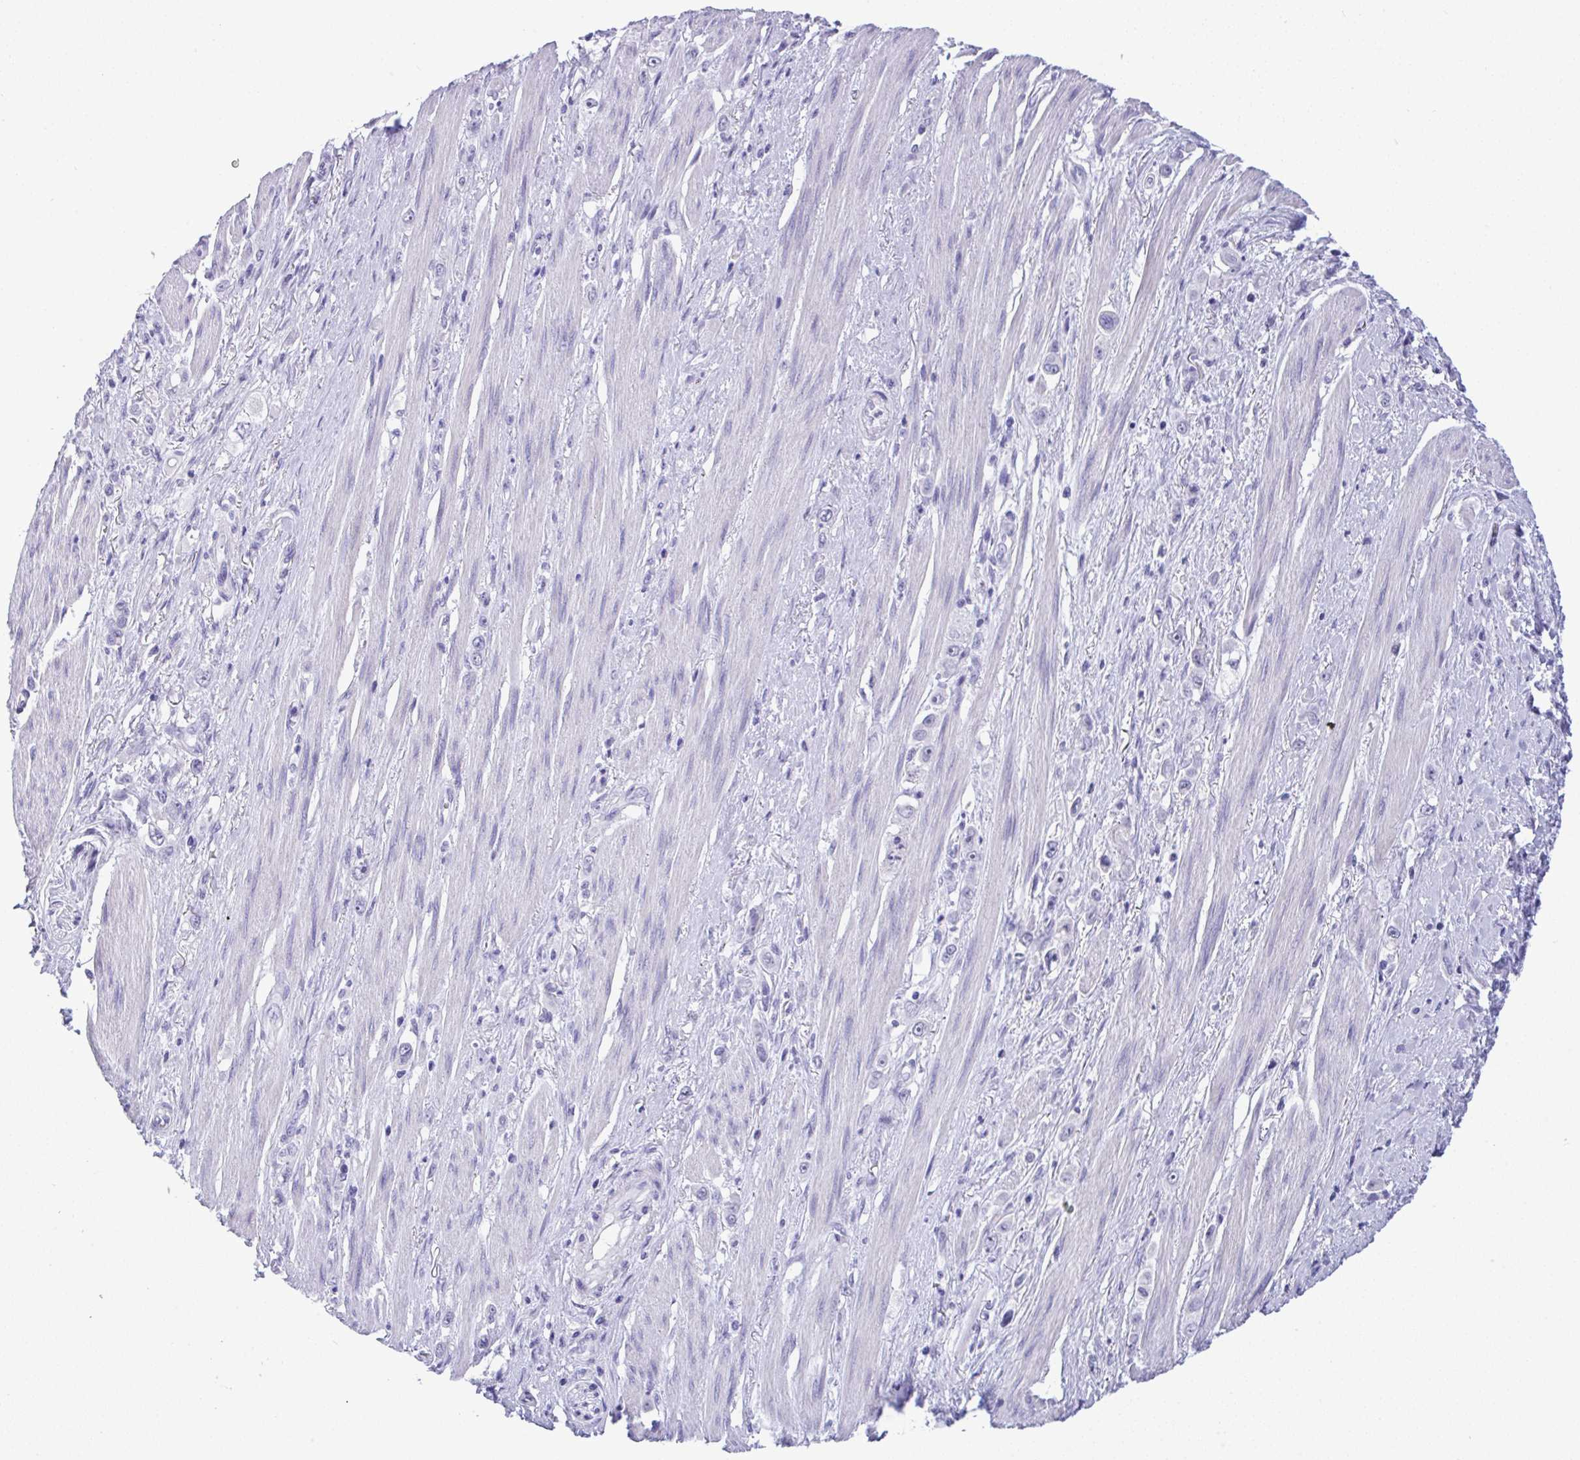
{"staining": {"intensity": "negative", "quantity": "none", "location": "none"}, "tissue": "stomach cancer", "cell_type": "Tumor cells", "image_type": "cancer", "snomed": [{"axis": "morphology", "description": "Adenocarcinoma, NOS"}, {"axis": "topography", "description": "Stomach, upper"}], "caption": "DAB (3,3'-diaminobenzidine) immunohistochemical staining of human stomach cancer exhibits no significant expression in tumor cells.", "gene": "YBX2", "patient": {"sex": "male", "age": 75}}